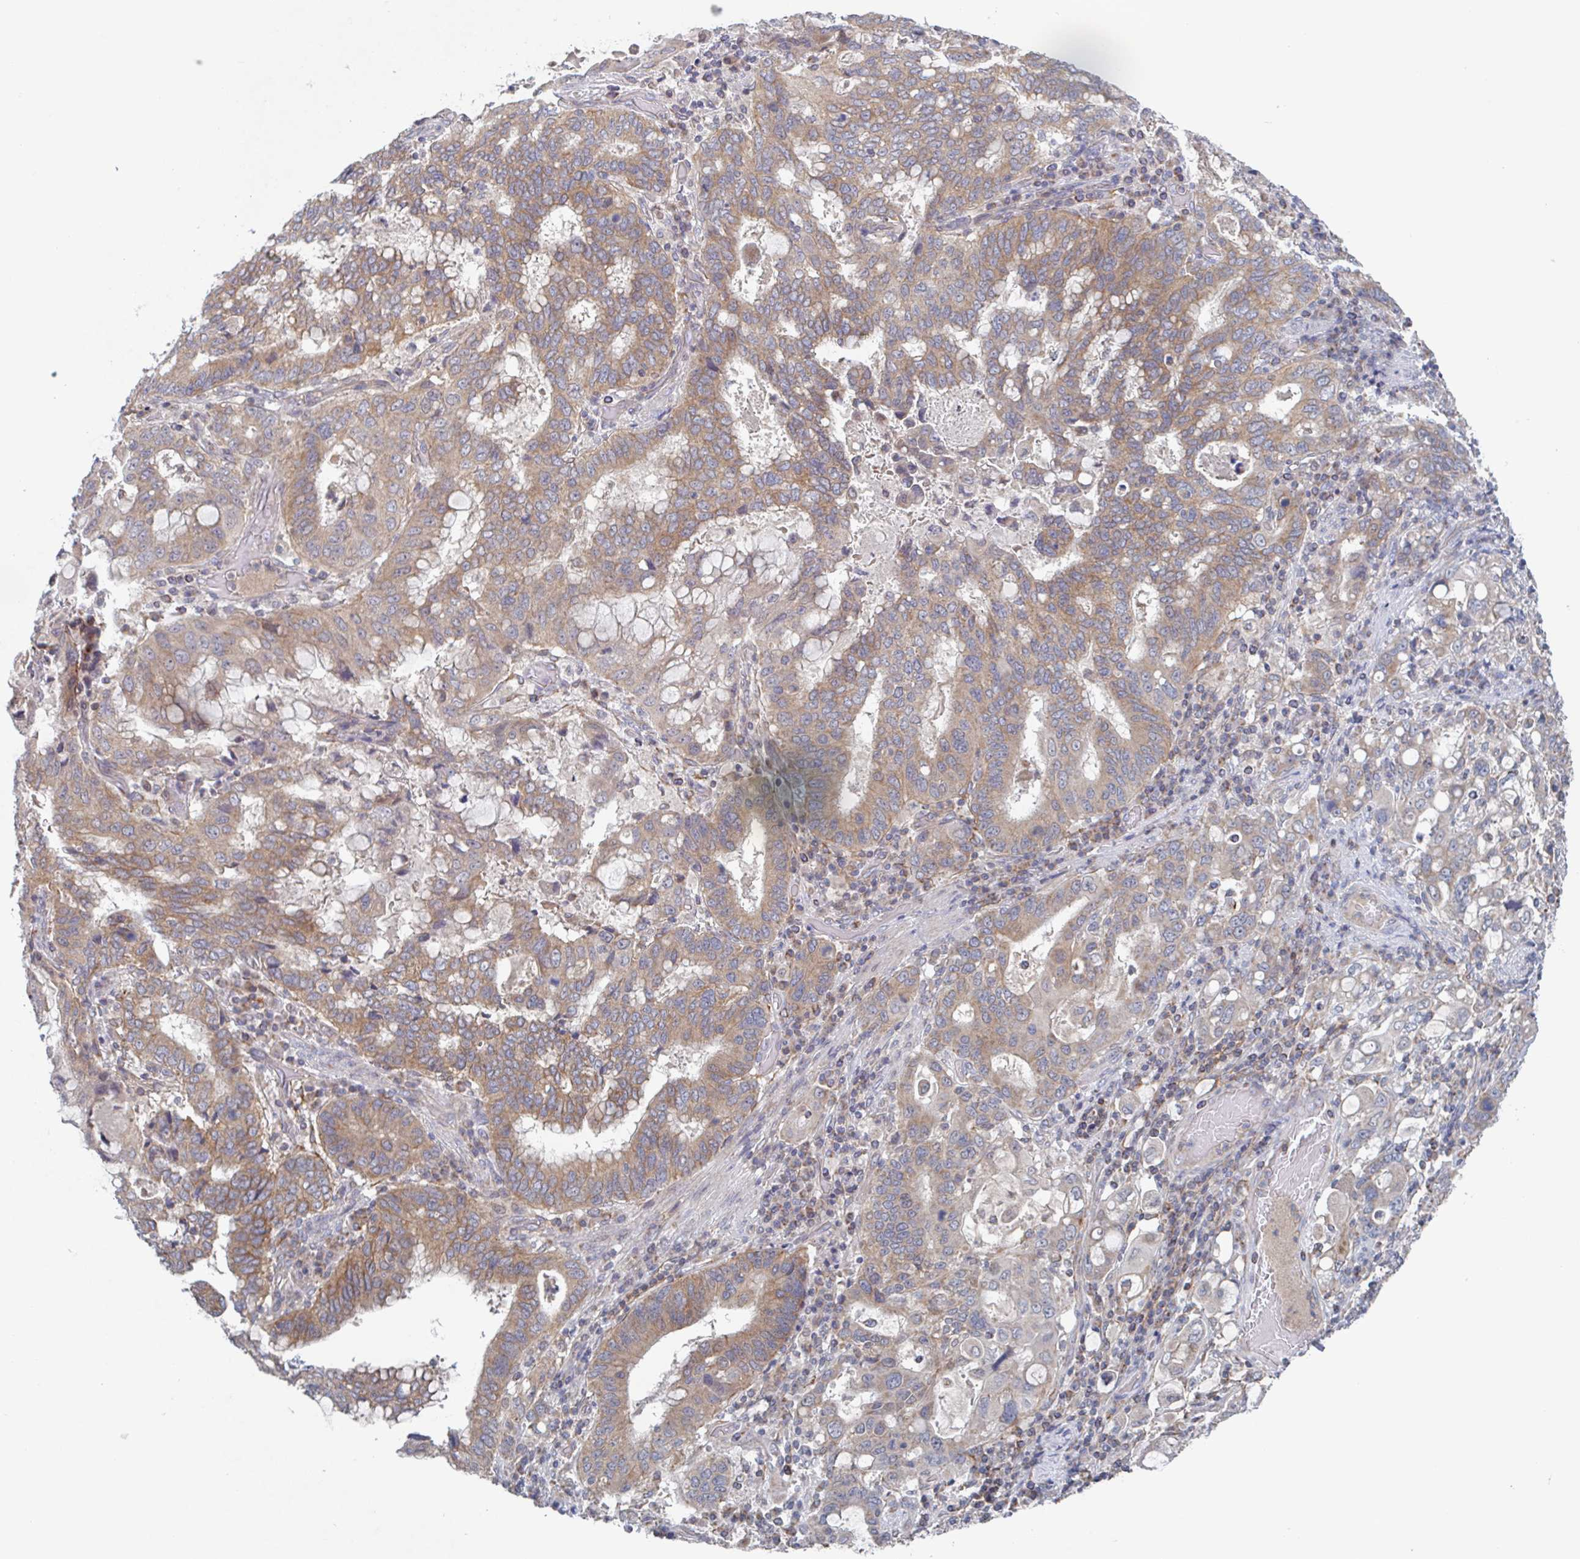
{"staining": {"intensity": "moderate", "quantity": ">75%", "location": "cytoplasmic/membranous"}, "tissue": "stomach cancer", "cell_type": "Tumor cells", "image_type": "cancer", "snomed": [{"axis": "morphology", "description": "Adenocarcinoma, NOS"}, {"axis": "topography", "description": "Stomach, upper"}, {"axis": "topography", "description": "Stomach"}], "caption": "Human stomach adenocarcinoma stained with a brown dye shows moderate cytoplasmic/membranous positive positivity in about >75% of tumor cells.", "gene": "SURF1", "patient": {"sex": "male", "age": 62}}